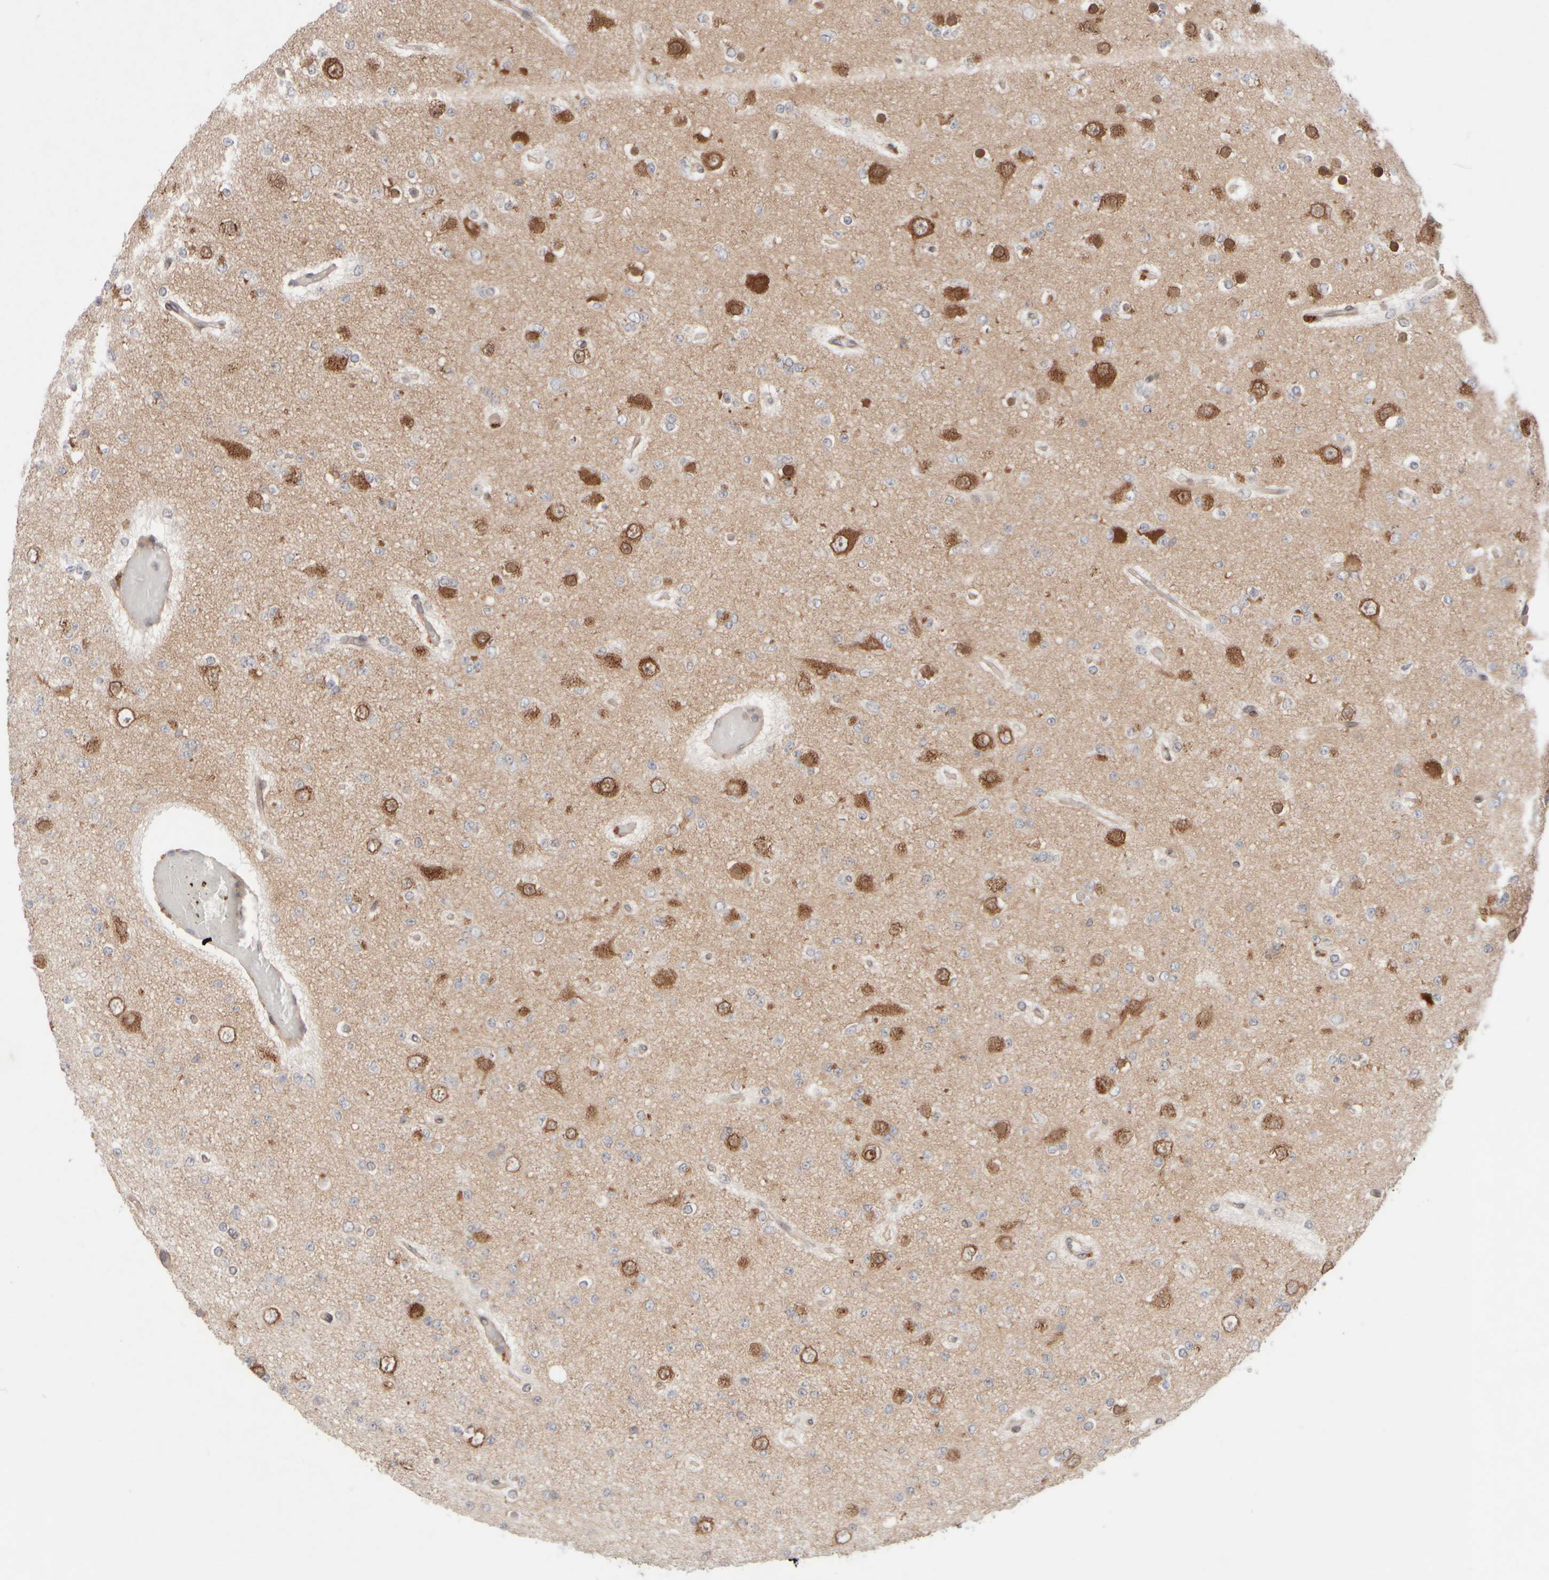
{"staining": {"intensity": "moderate", "quantity": "<25%", "location": "cytoplasmic/membranous"}, "tissue": "glioma", "cell_type": "Tumor cells", "image_type": "cancer", "snomed": [{"axis": "morphology", "description": "Glioma, malignant, Low grade"}, {"axis": "topography", "description": "Brain"}], "caption": "Immunohistochemistry of human glioma shows low levels of moderate cytoplasmic/membranous staining in approximately <25% of tumor cells. (DAB = brown stain, brightfield microscopy at high magnification).", "gene": "GCN1", "patient": {"sex": "female", "age": 22}}